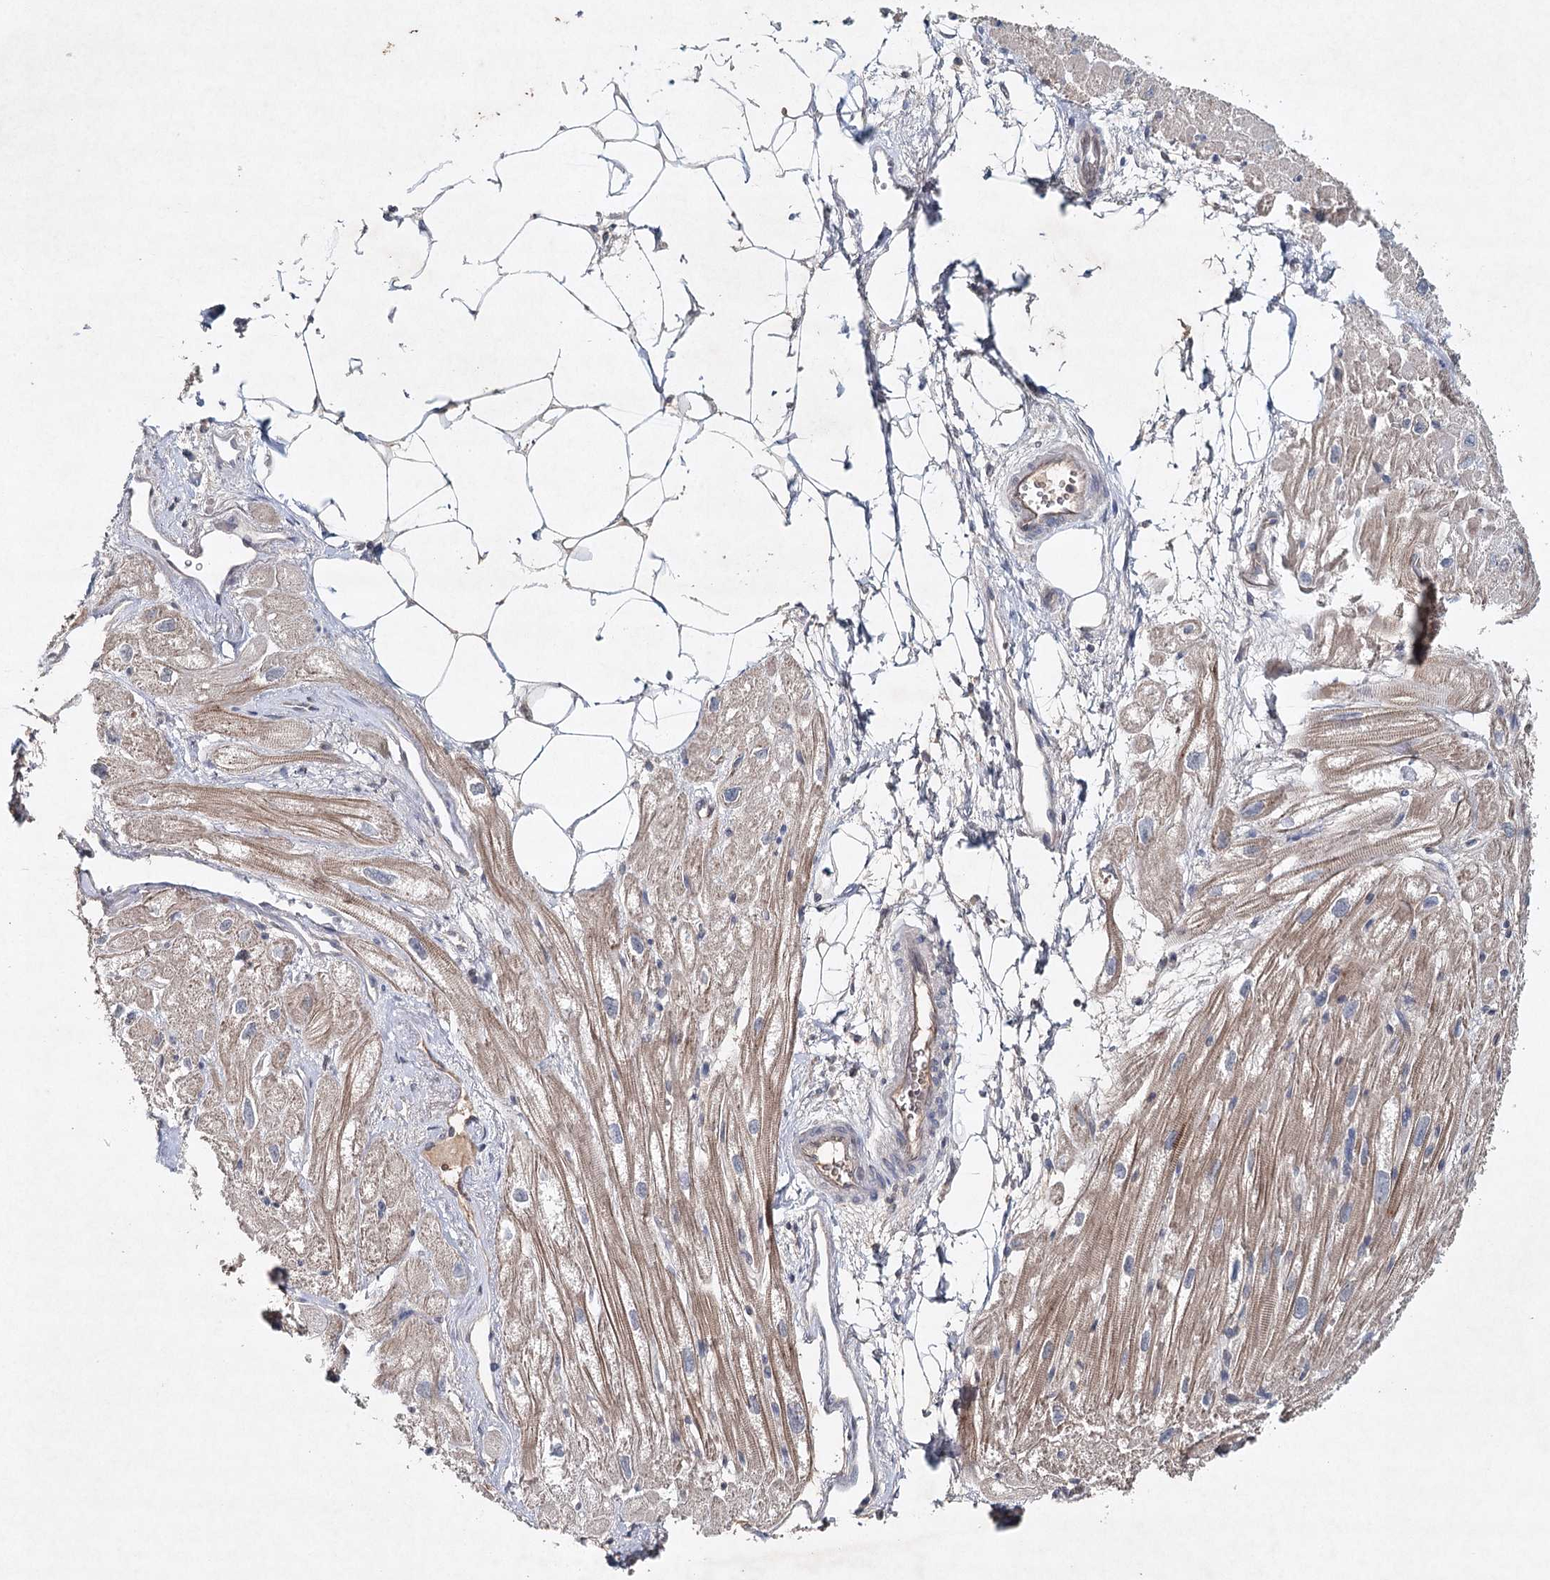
{"staining": {"intensity": "moderate", "quantity": "25%-75%", "location": "cytoplasmic/membranous"}, "tissue": "heart muscle", "cell_type": "Cardiomyocytes", "image_type": "normal", "snomed": [{"axis": "morphology", "description": "Normal tissue, NOS"}, {"axis": "topography", "description": "Heart"}], "caption": "A high-resolution image shows IHC staining of benign heart muscle, which exhibits moderate cytoplasmic/membranous staining in approximately 25%-75% of cardiomyocytes. (Brightfield microscopy of DAB IHC at high magnification).", "gene": "SYNPO", "patient": {"sex": "male", "age": 50}}